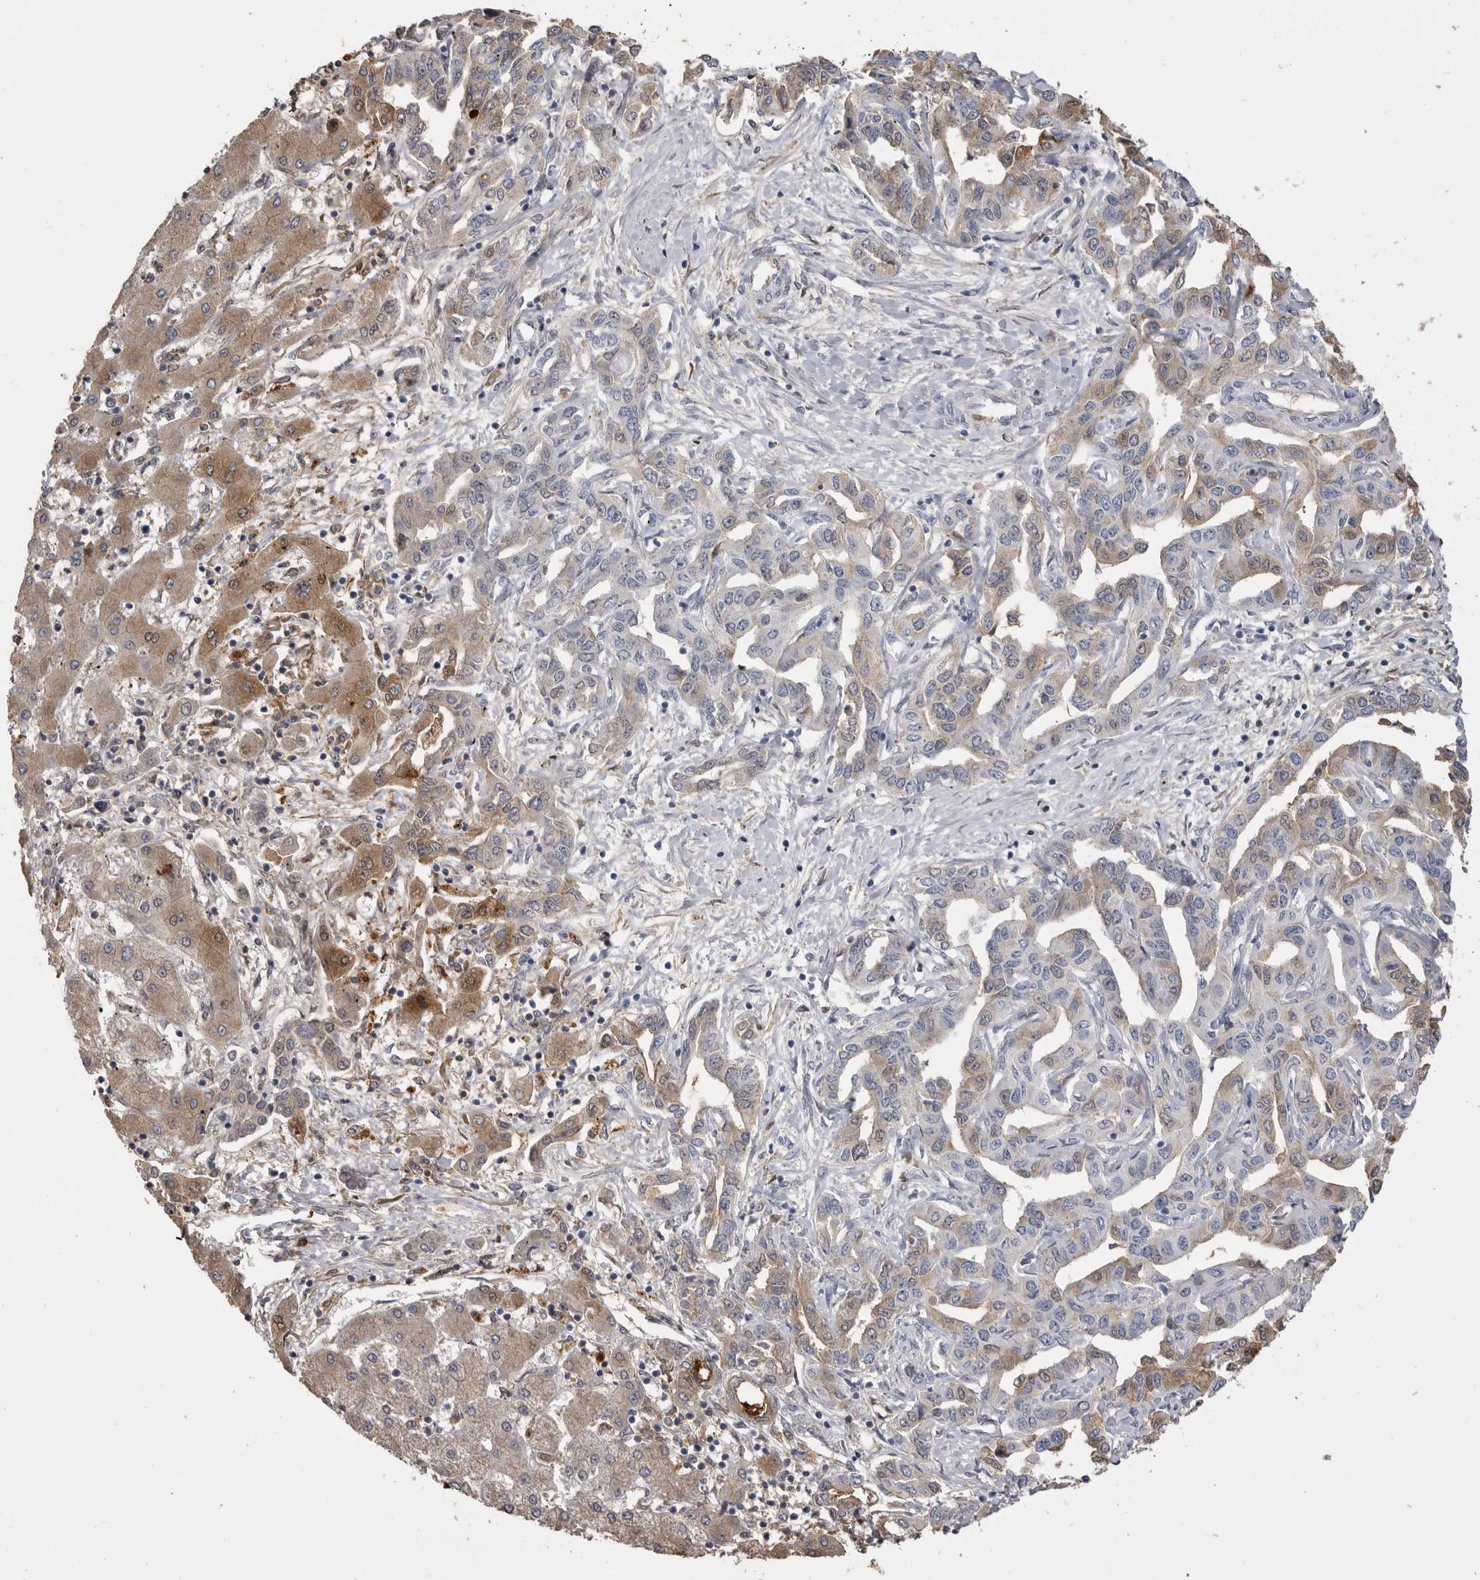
{"staining": {"intensity": "weak", "quantity": "25%-75%", "location": "cytoplasmic/membranous"}, "tissue": "liver cancer", "cell_type": "Tumor cells", "image_type": "cancer", "snomed": [{"axis": "morphology", "description": "Cholangiocarcinoma"}, {"axis": "topography", "description": "Liver"}], "caption": "Weak cytoplasmic/membranous staining is seen in about 25%-75% of tumor cells in liver cancer (cholangiocarcinoma).", "gene": "AHSG", "patient": {"sex": "male", "age": 59}}